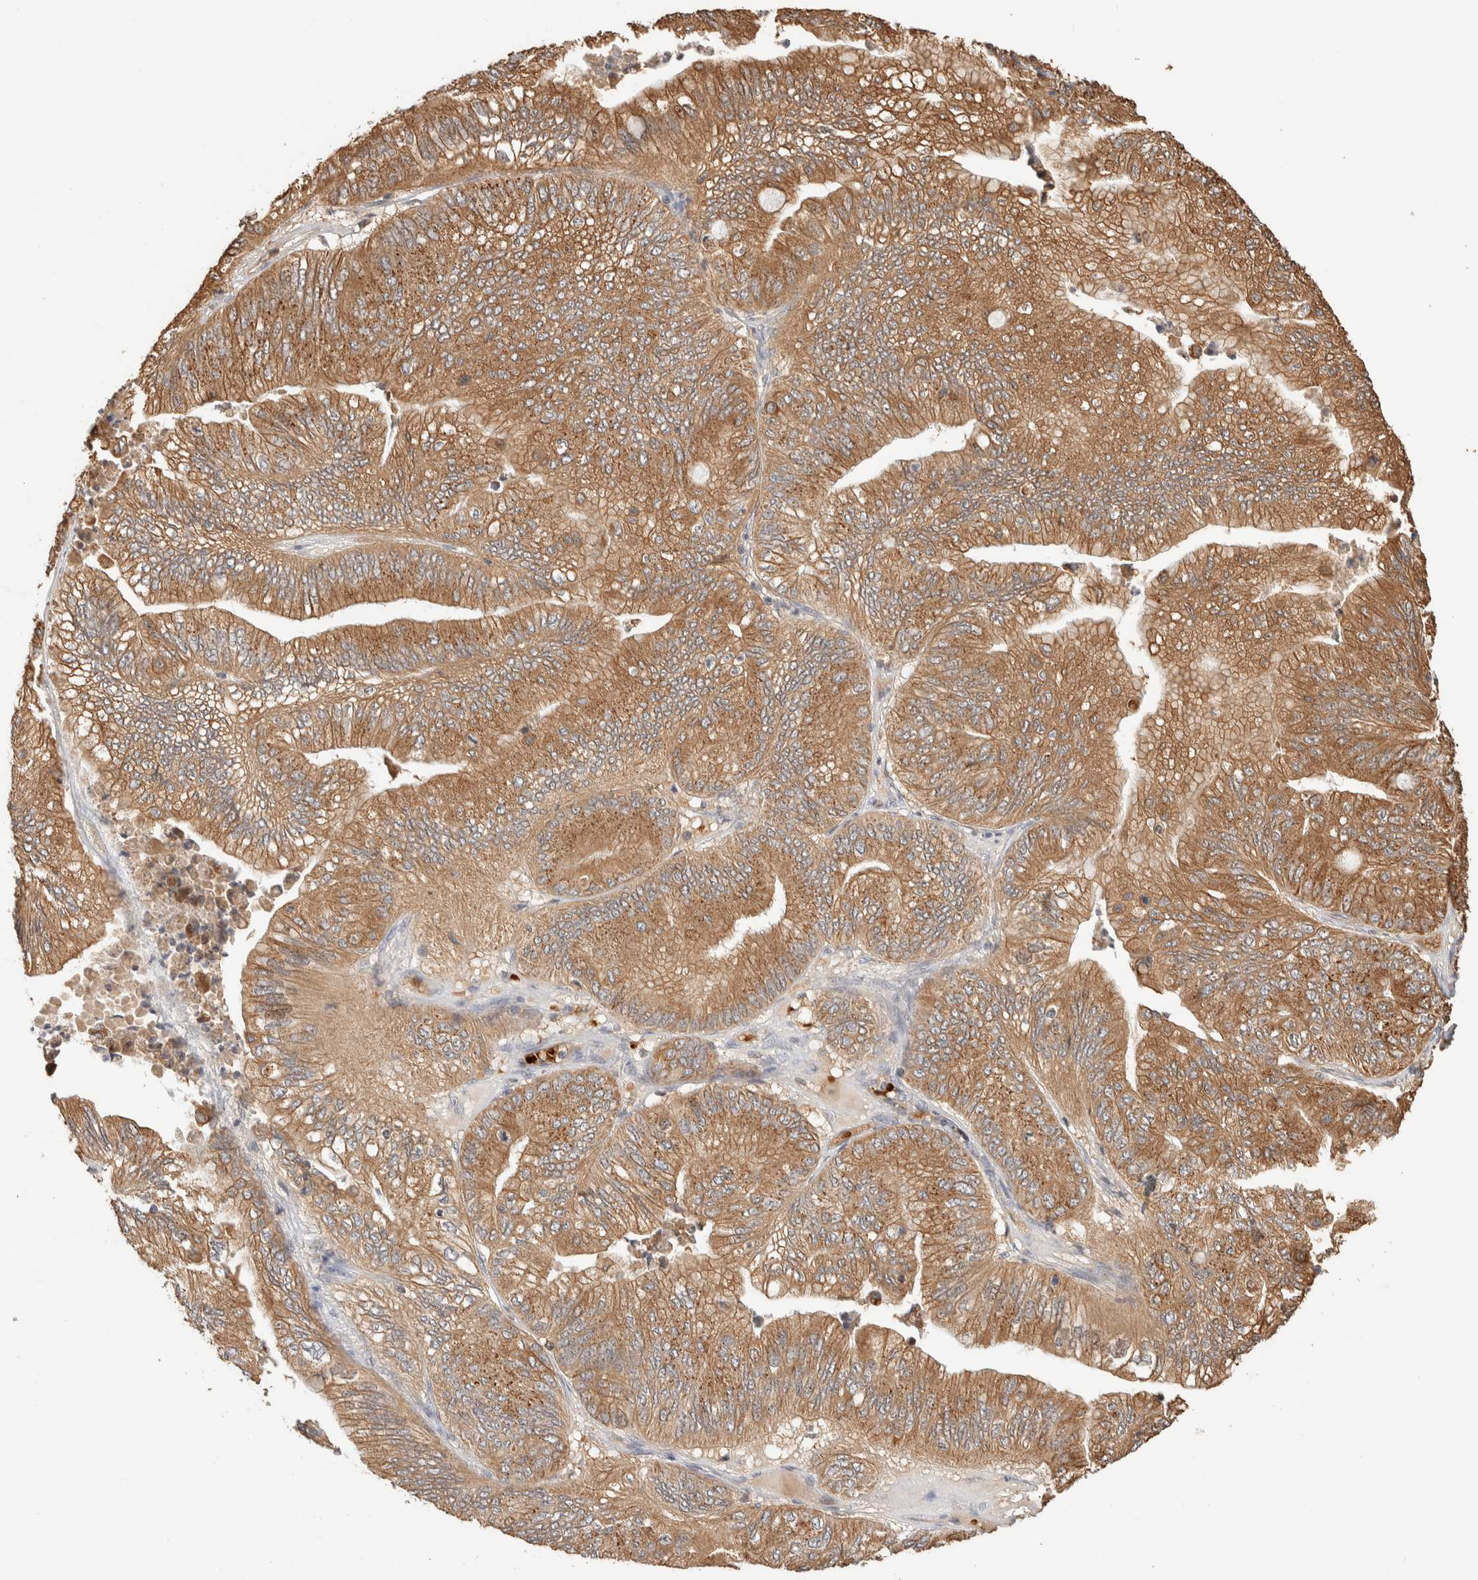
{"staining": {"intensity": "moderate", "quantity": ">75%", "location": "cytoplasmic/membranous"}, "tissue": "ovarian cancer", "cell_type": "Tumor cells", "image_type": "cancer", "snomed": [{"axis": "morphology", "description": "Cystadenocarcinoma, mucinous, NOS"}, {"axis": "topography", "description": "Ovary"}], "caption": "Mucinous cystadenocarcinoma (ovarian) stained with a brown dye exhibits moderate cytoplasmic/membranous positive expression in approximately >75% of tumor cells.", "gene": "TTI2", "patient": {"sex": "female", "age": 61}}